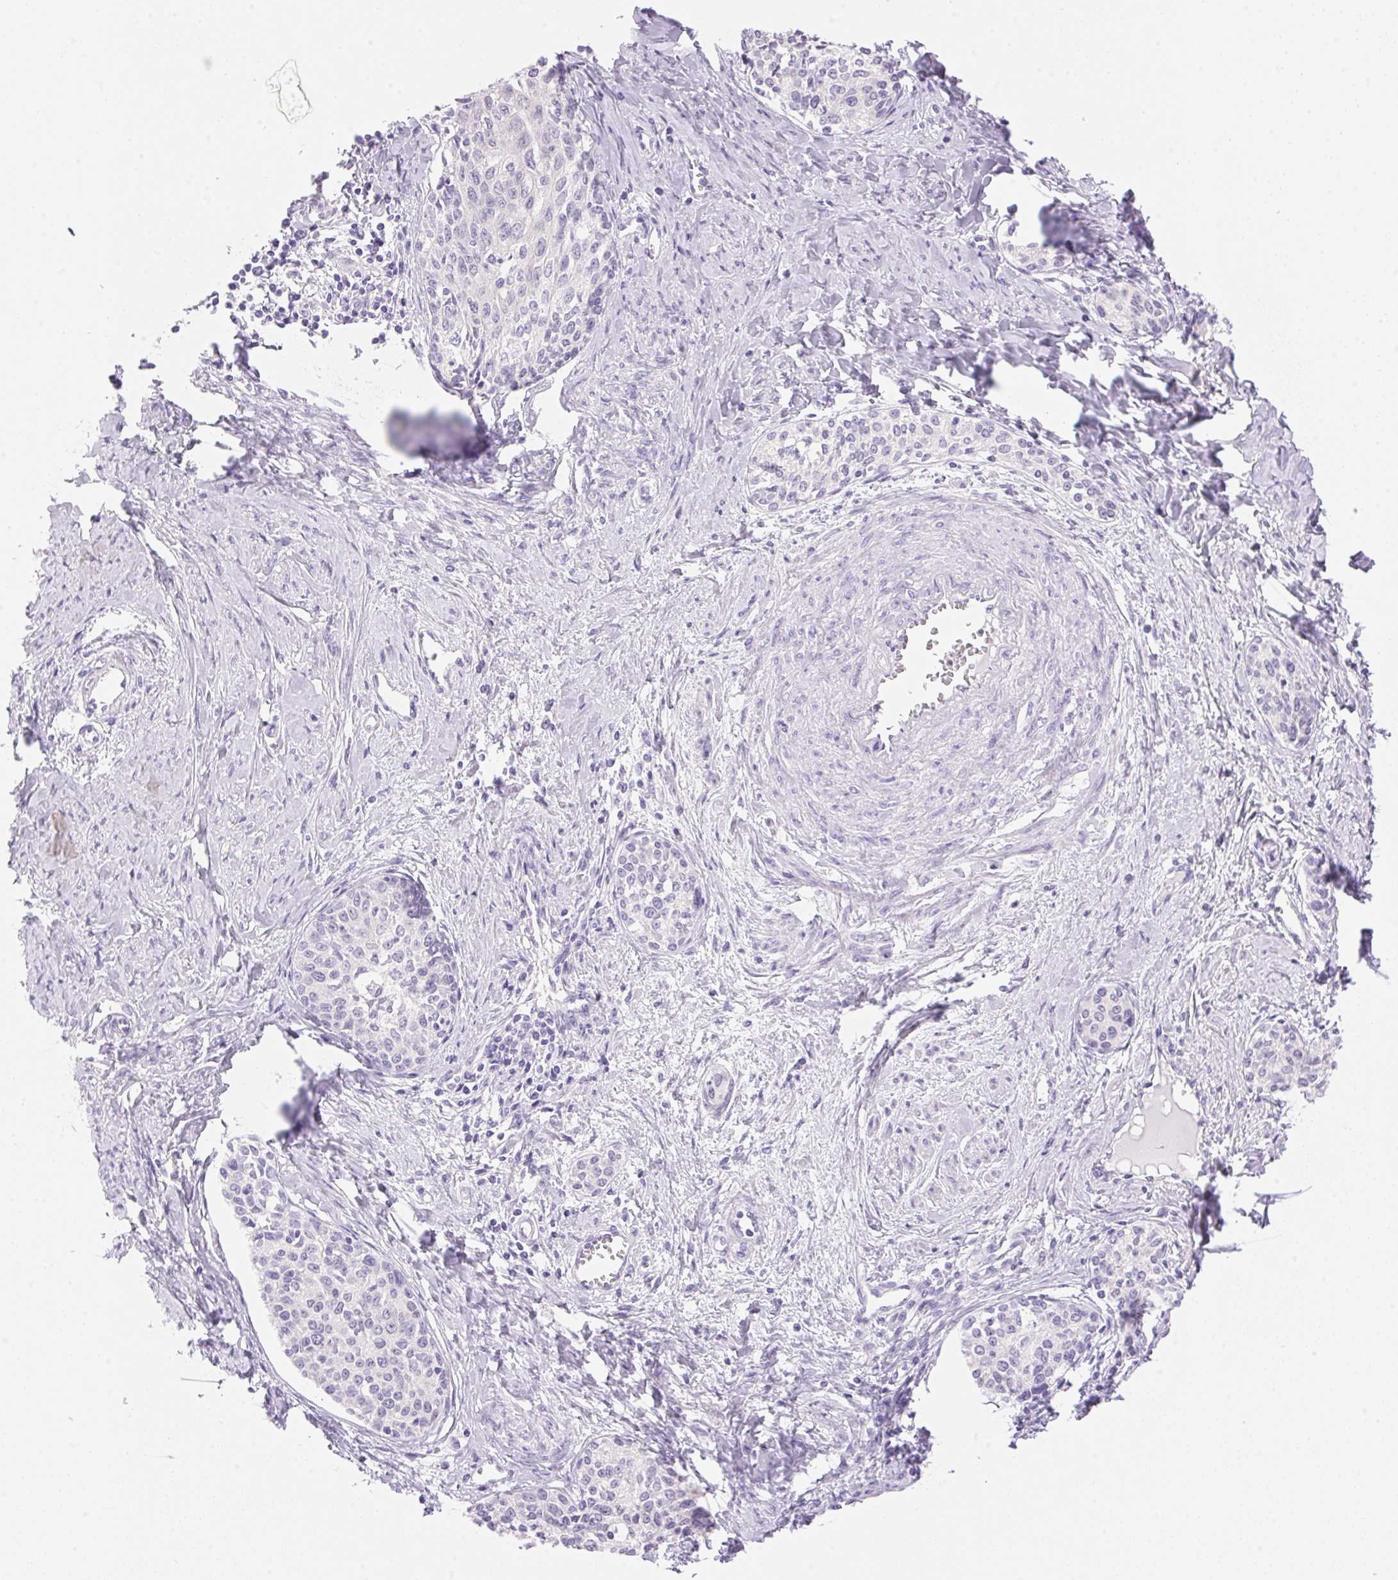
{"staining": {"intensity": "negative", "quantity": "none", "location": "none"}, "tissue": "cervical cancer", "cell_type": "Tumor cells", "image_type": "cancer", "snomed": [{"axis": "morphology", "description": "Squamous cell carcinoma, NOS"}, {"axis": "morphology", "description": "Adenocarcinoma, NOS"}, {"axis": "topography", "description": "Cervix"}], "caption": "Cervical adenocarcinoma stained for a protein using immunohistochemistry shows no staining tumor cells.", "gene": "DHCR24", "patient": {"sex": "female", "age": 52}}